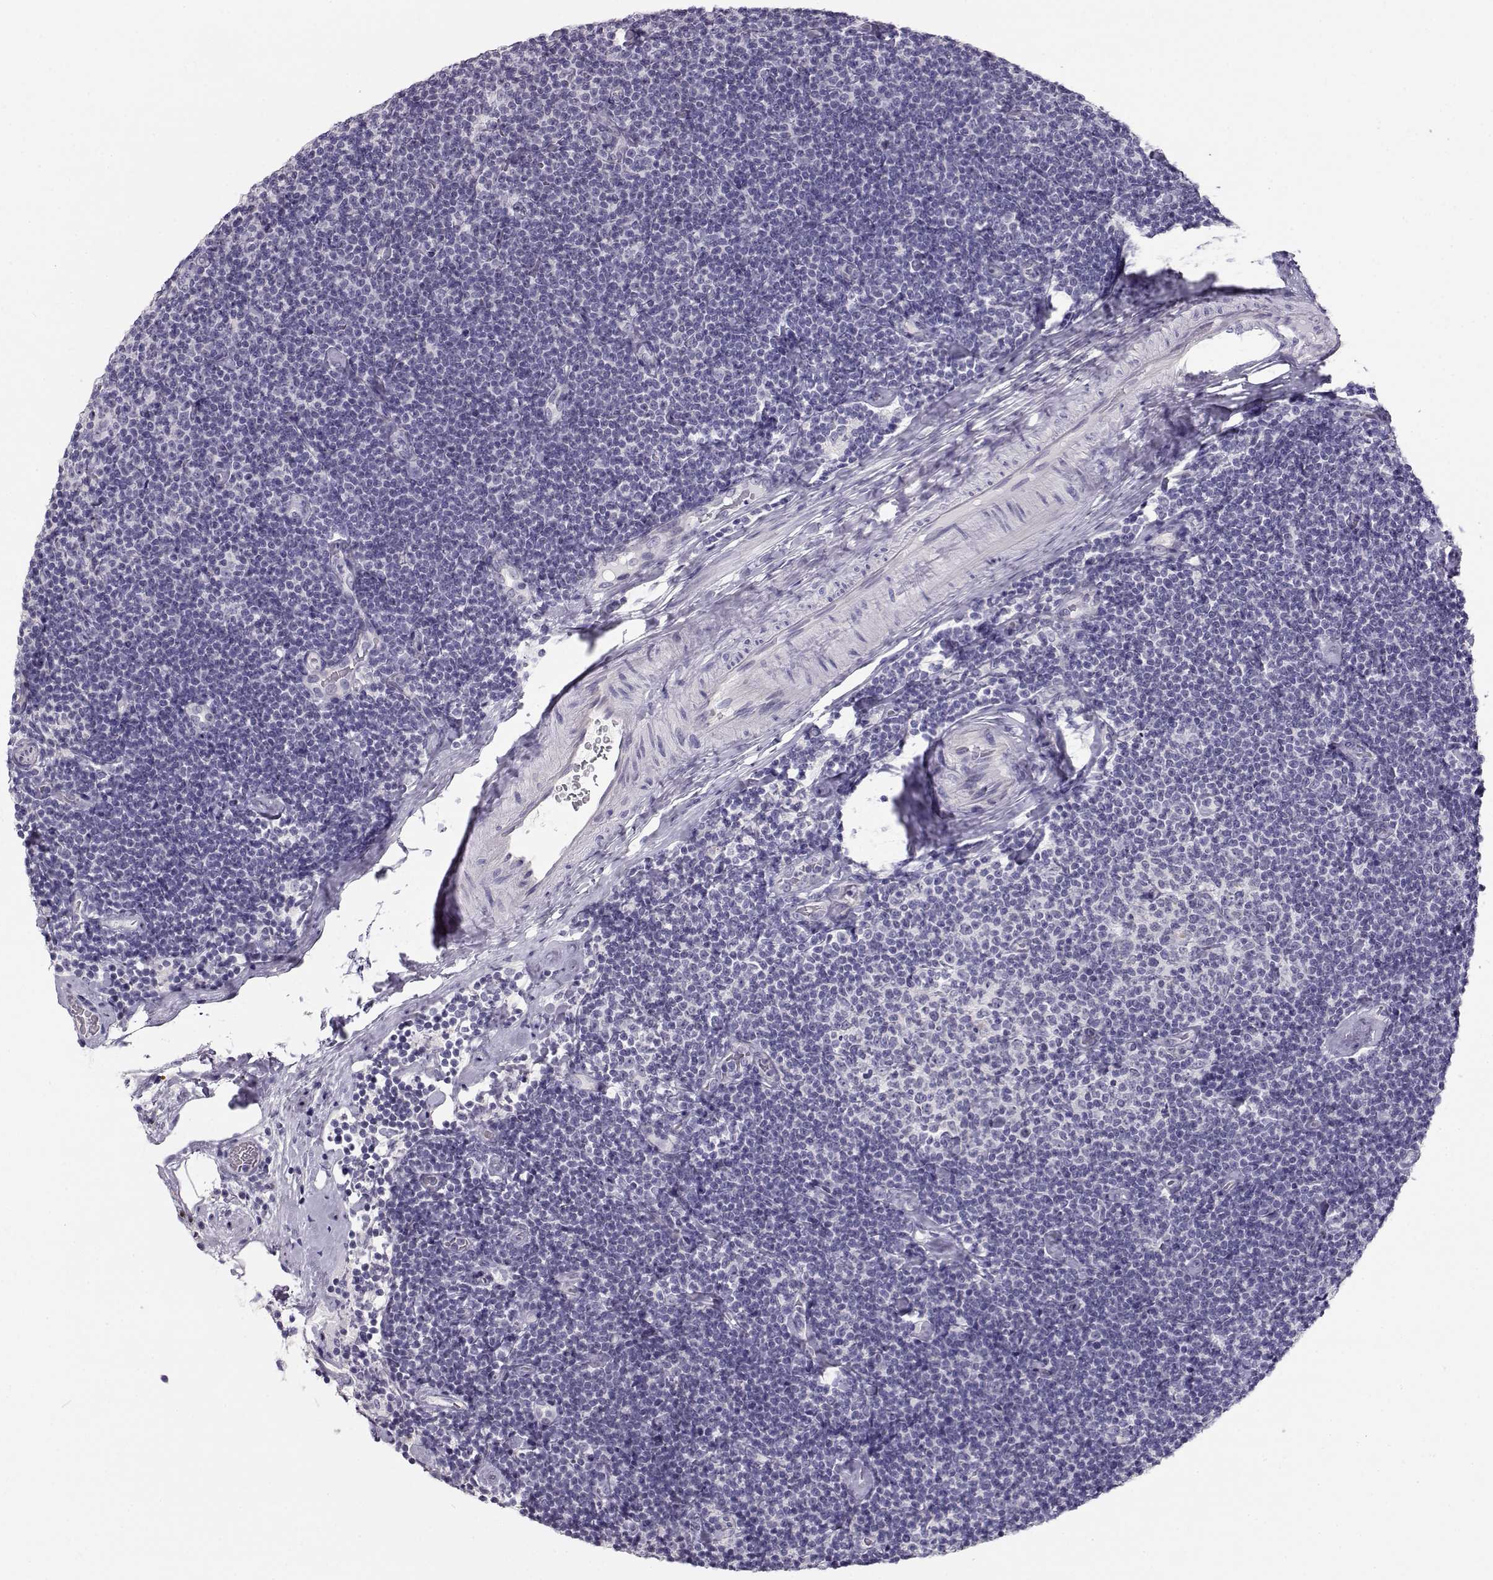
{"staining": {"intensity": "negative", "quantity": "none", "location": "none"}, "tissue": "lymphoma", "cell_type": "Tumor cells", "image_type": "cancer", "snomed": [{"axis": "morphology", "description": "Malignant lymphoma, non-Hodgkin's type, Low grade"}, {"axis": "topography", "description": "Lymph node"}], "caption": "A micrograph of low-grade malignant lymphoma, non-Hodgkin's type stained for a protein reveals no brown staining in tumor cells. The staining was performed using DAB (3,3'-diaminobenzidine) to visualize the protein expression in brown, while the nuclei were stained in blue with hematoxylin (Magnification: 20x).", "gene": "NUTM1", "patient": {"sex": "male", "age": 81}}